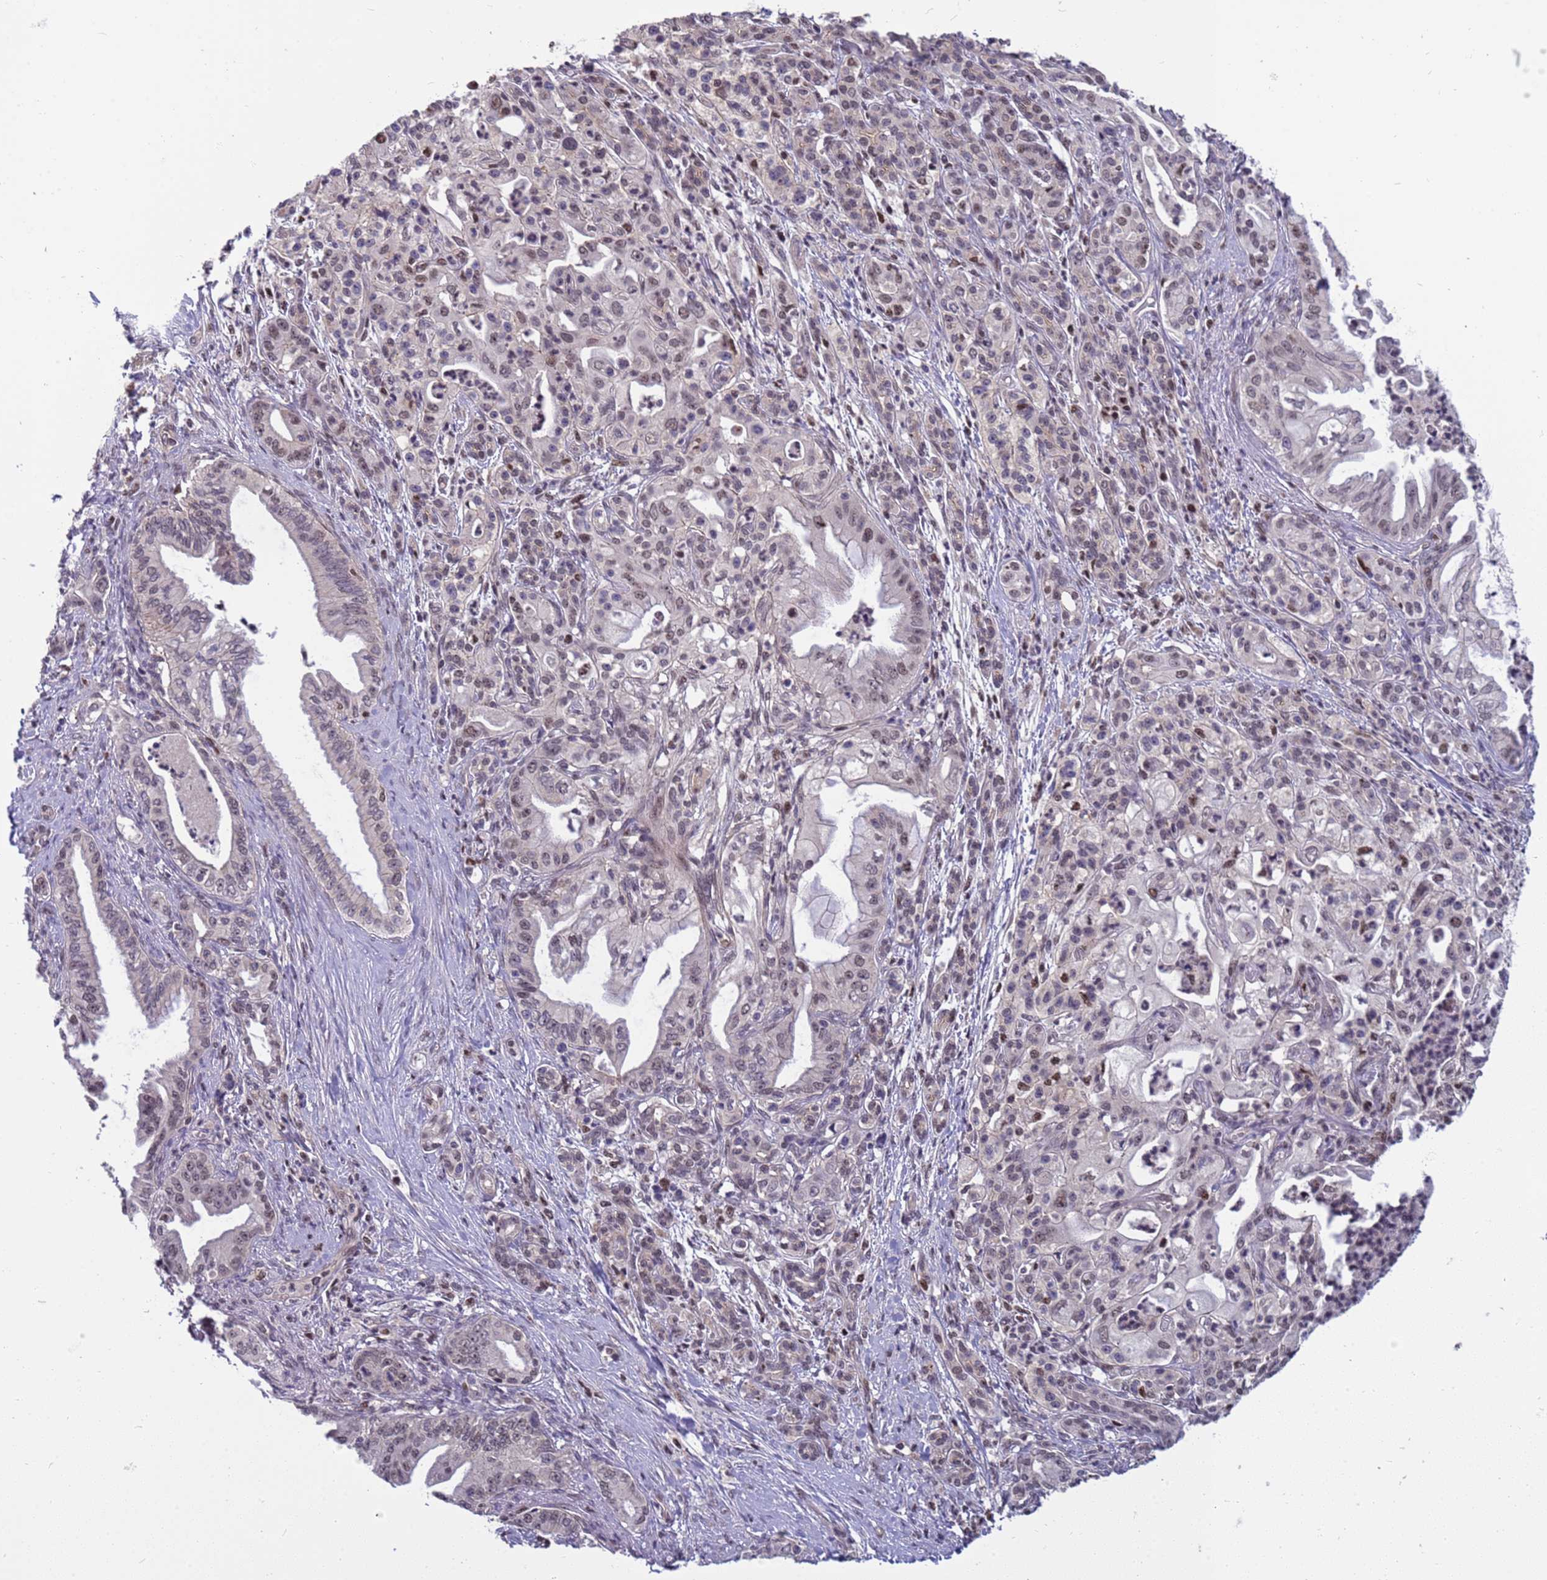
{"staining": {"intensity": "moderate", "quantity": "<25%", "location": "nuclear"}, "tissue": "pancreatic cancer", "cell_type": "Tumor cells", "image_type": "cancer", "snomed": [{"axis": "morphology", "description": "Adenocarcinoma, NOS"}, {"axis": "topography", "description": "Pancreas"}], "caption": "An image of human pancreatic cancer stained for a protein reveals moderate nuclear brown staining in tumor cells. Immunohistochemistry (ihc) stains the protein of interest in brown and the nuclei are stained blue.", "gene": "NSL1", "patient": {"sex": "male", "age": 58}}